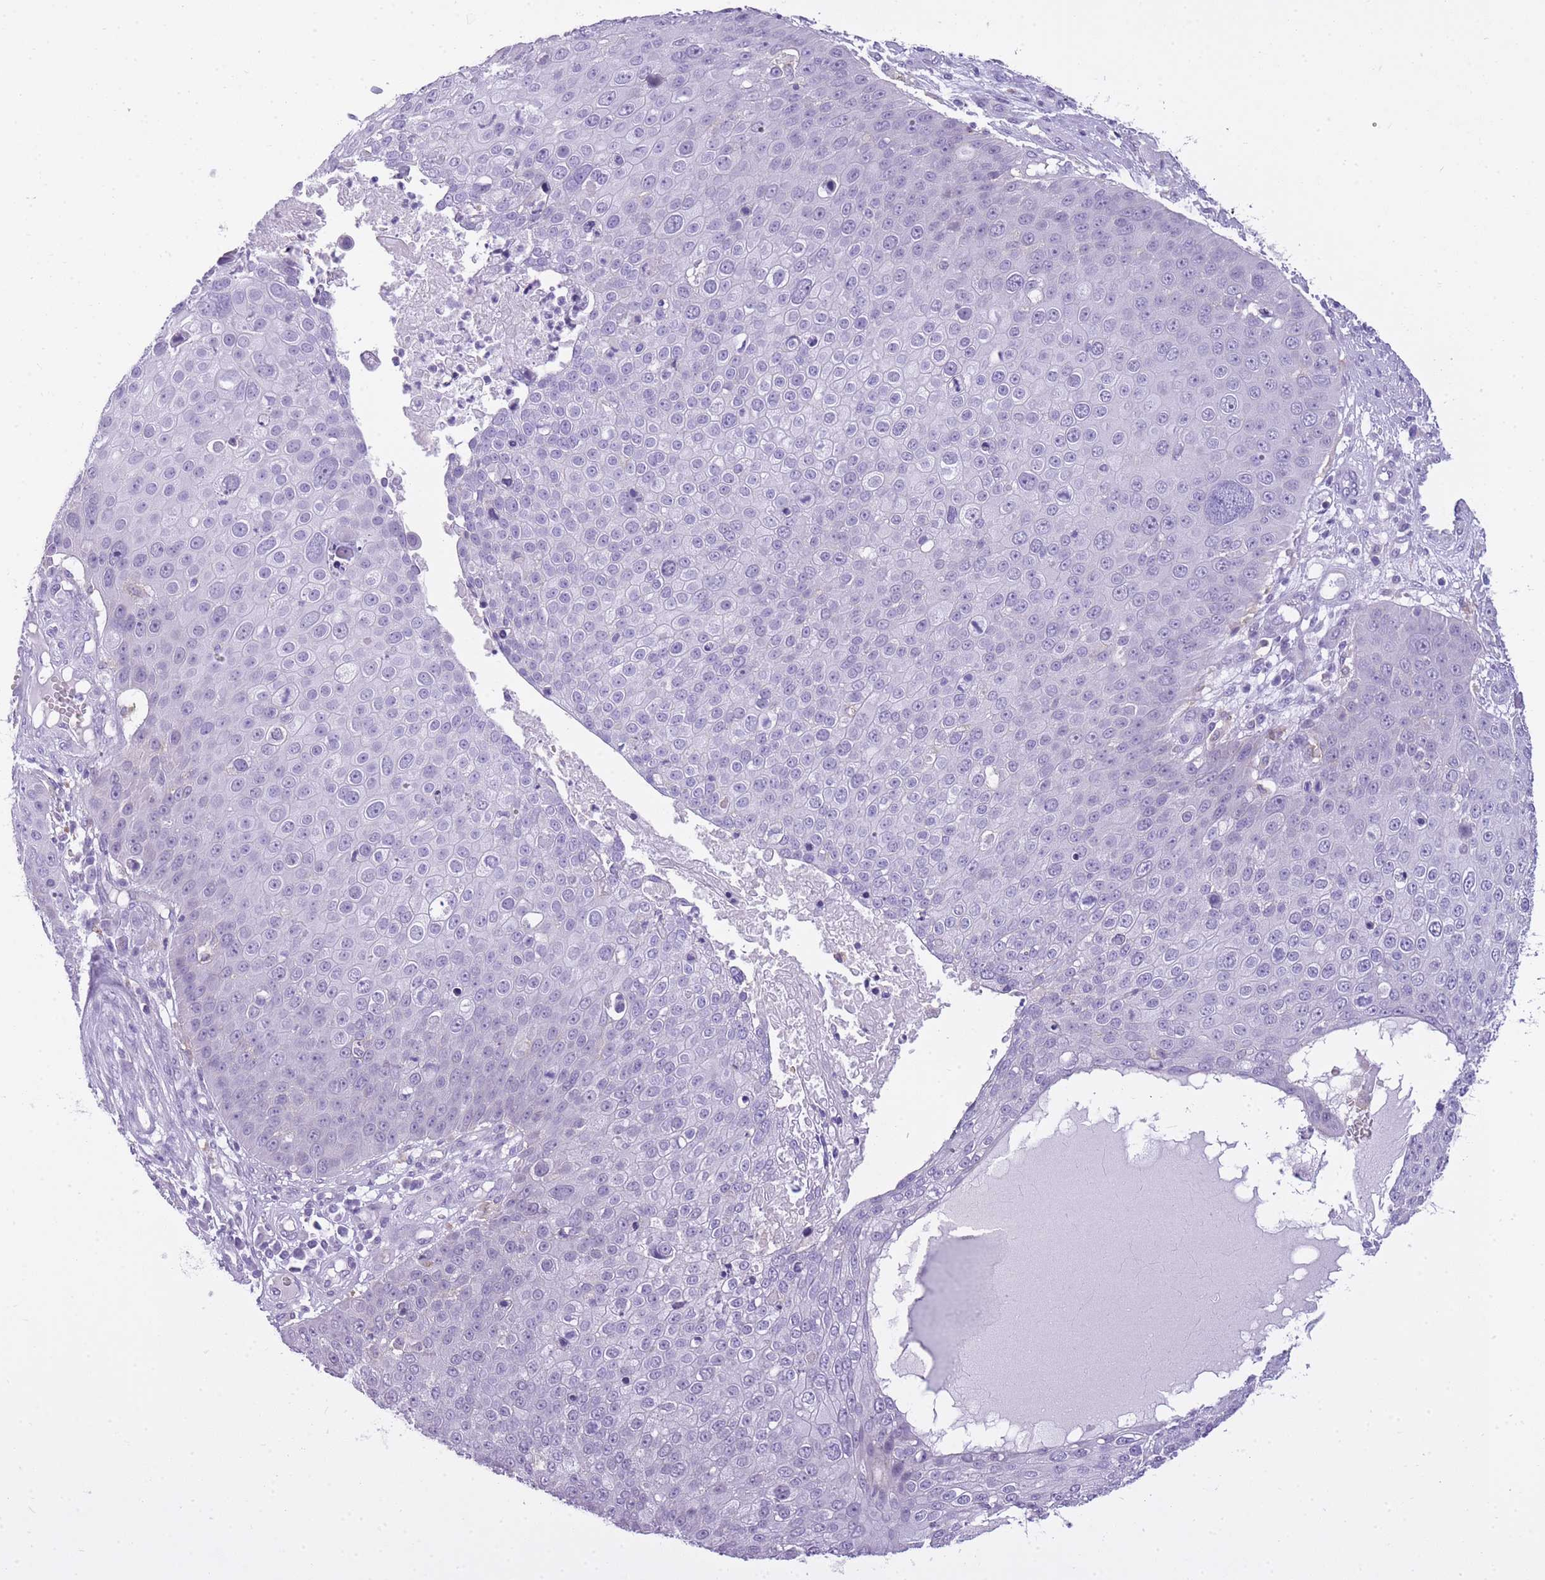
{"staining": {"intensity": "negative", "quantity": "none", "location": "none"}, "tissue": "skin cancer", "cell_type": "Tumor cells", "image_type": "cancer", "snomed": [{"axis": "morphology", "description": "Squamous cell carcinoma, NOS"}, {"axis": "topography", "description": "Skin"}], "caption": "This is a micrograph of immunohistochemistry (IHC) staining of skin cancer (squamous cell carcinoma), which shows no staining in tumor cells. (DAB (3,3'-diaminobenzidine) IHC visualized using brightfield microscopy, high magnification).", "gene": "RADX", "patient": {"sex": "male", "age": 71}}